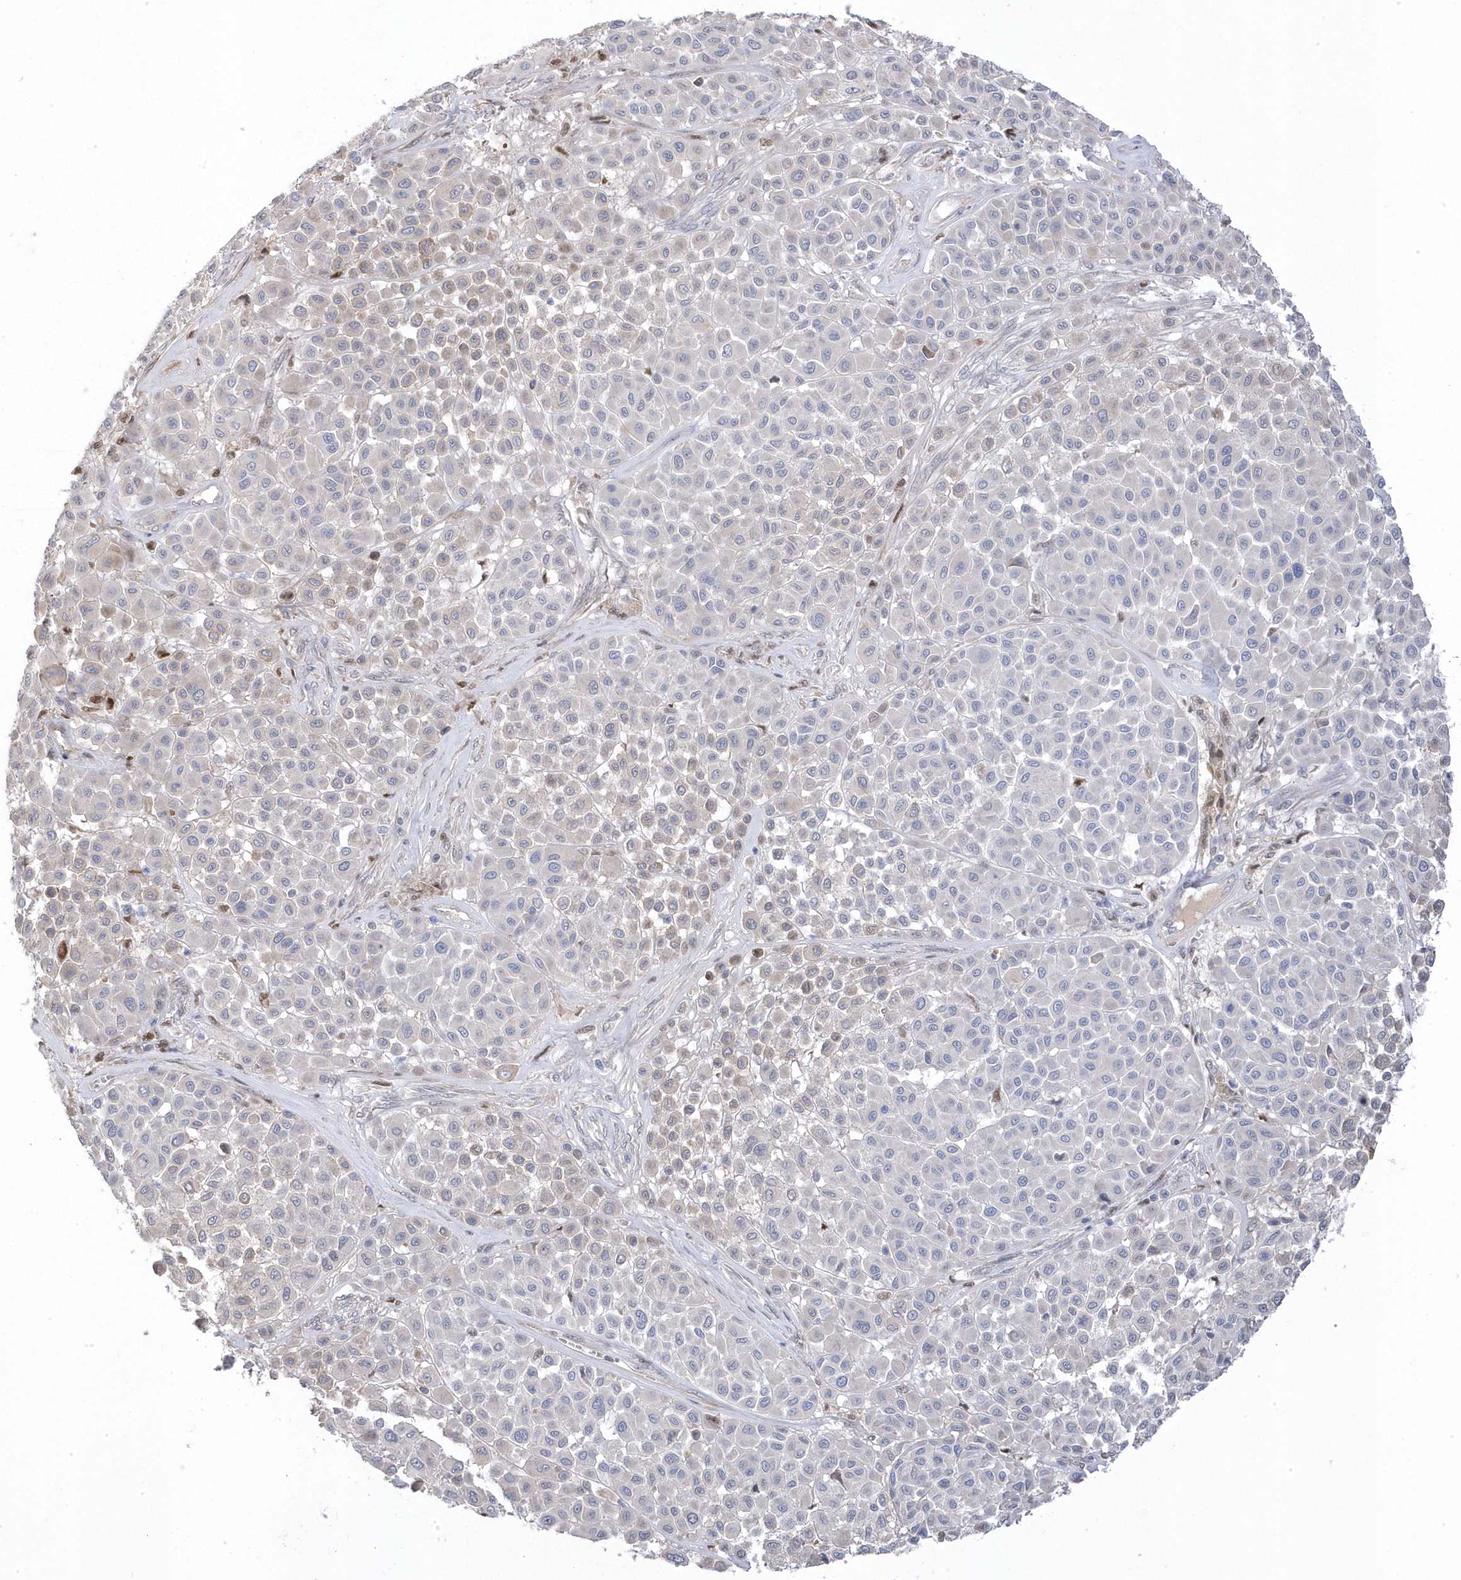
{"staining": {"intensity": "negative", "quantity": "none", "location": "none"}, "tissue": "melanoma", "cell_type": "Tumor cells", "image_type": "cancer", "snomed": [{"axis": "morphology", "description": "Malignant melanoma, Metastatic site"}, {"axis": "topography", "description": "Soft tissue"}], "caption": "An image of melanoma stained for a protein exhibits no brown staining in tumor cells.", "gene": "GTPBP6", "patient": {"sex": "male", "age": 41}}